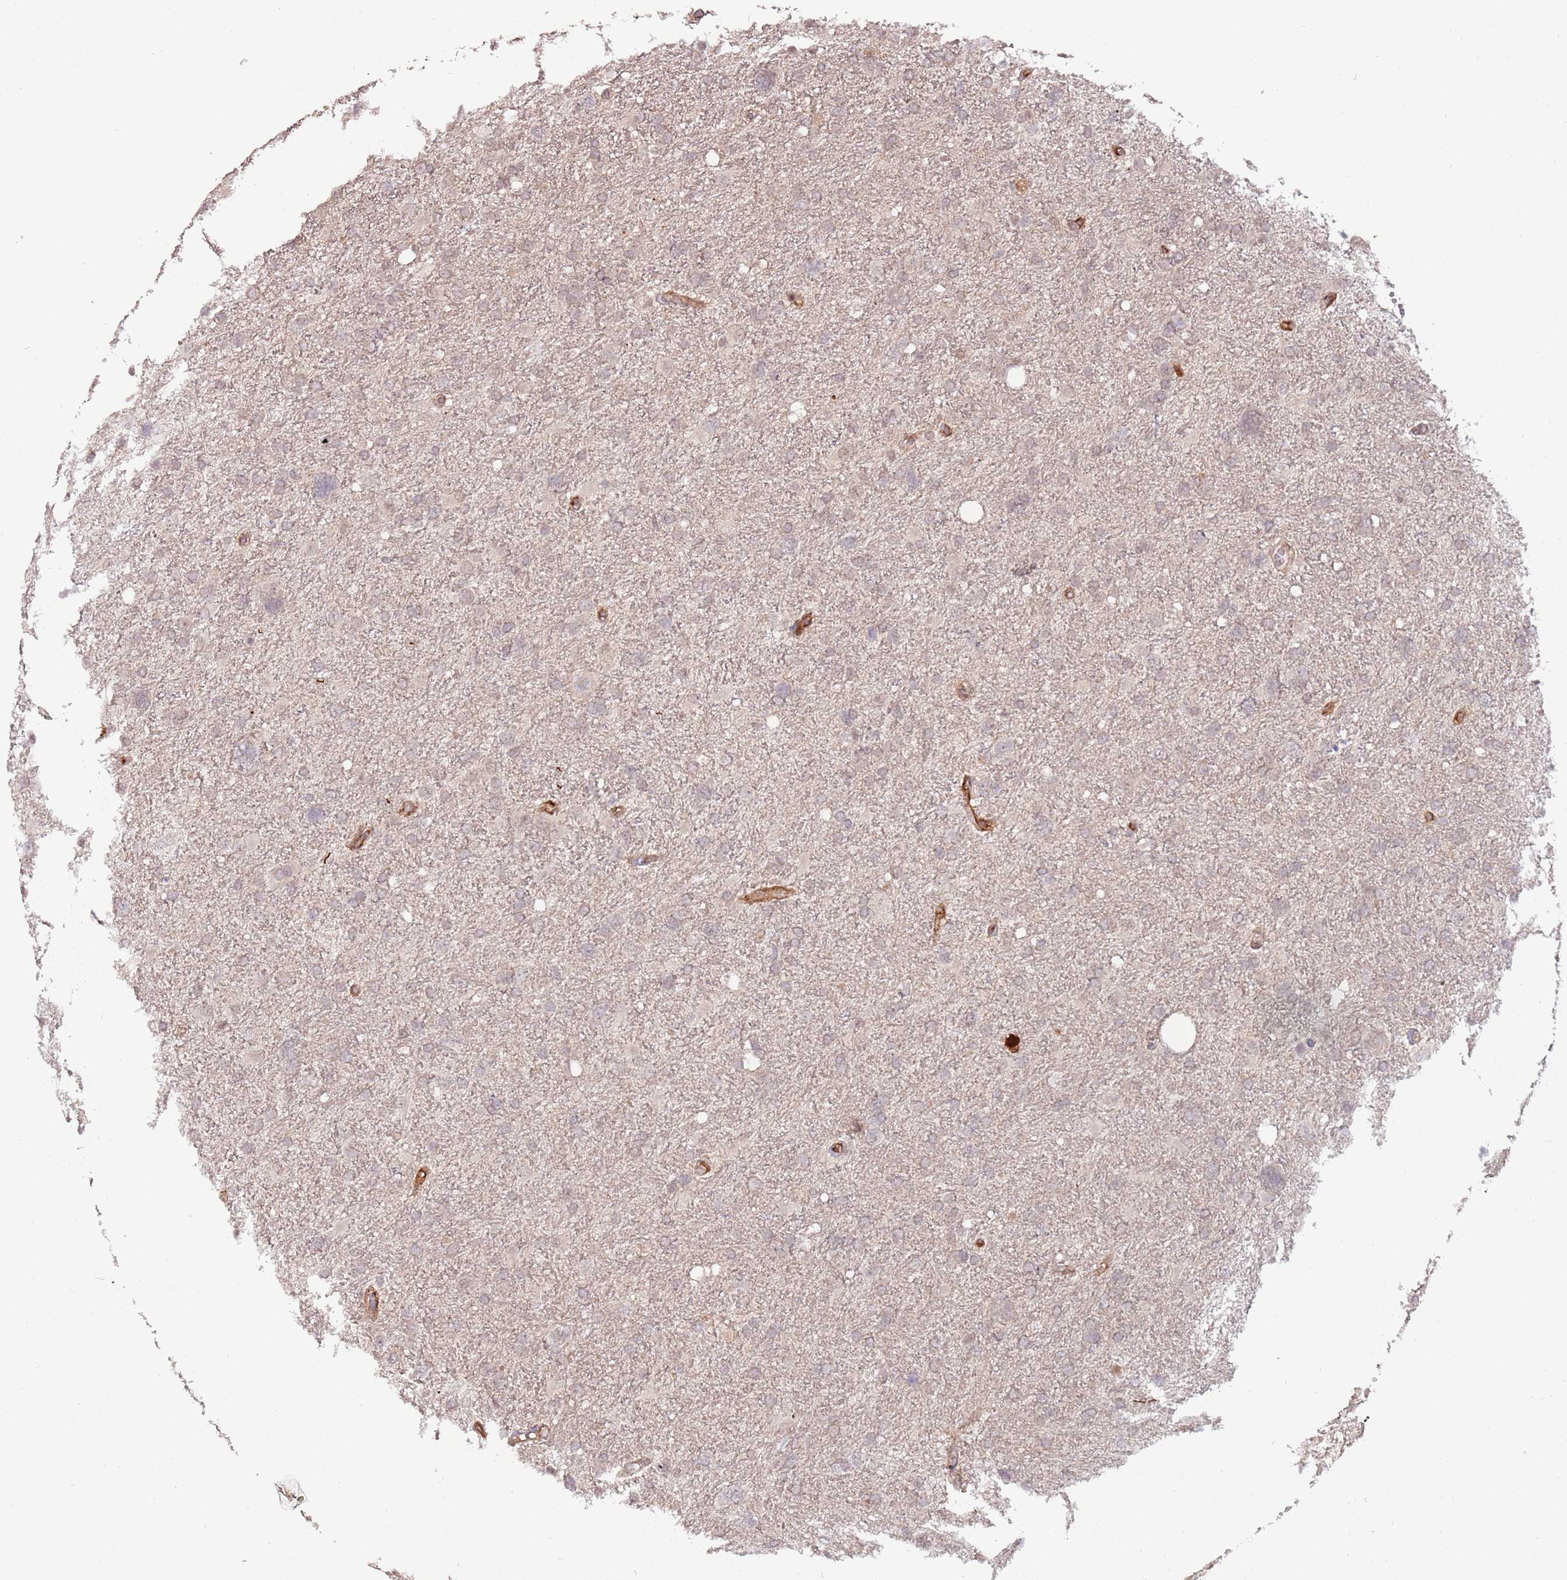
{"staining": {"intensity": "negative", "quantity": "none", "location": "none"}, "tissue": "glioma", "cell_type": "Tumor cells", "image_type": "cancer", "snomed": [{"axis": "morphology", "description": "Glioma, malignant, High grade"}, {"axis": "topography", "description": "Brain"}], "caption": "High power microscopy histopathology image of an immunohistochemistry photomicrograph of glioma, revealing no significant positivity in tumor cells. (DAB immunohistochemistry, high magnification).", "gene": "ZBTB5", "patient": {"sex": "male", "age": 61}}